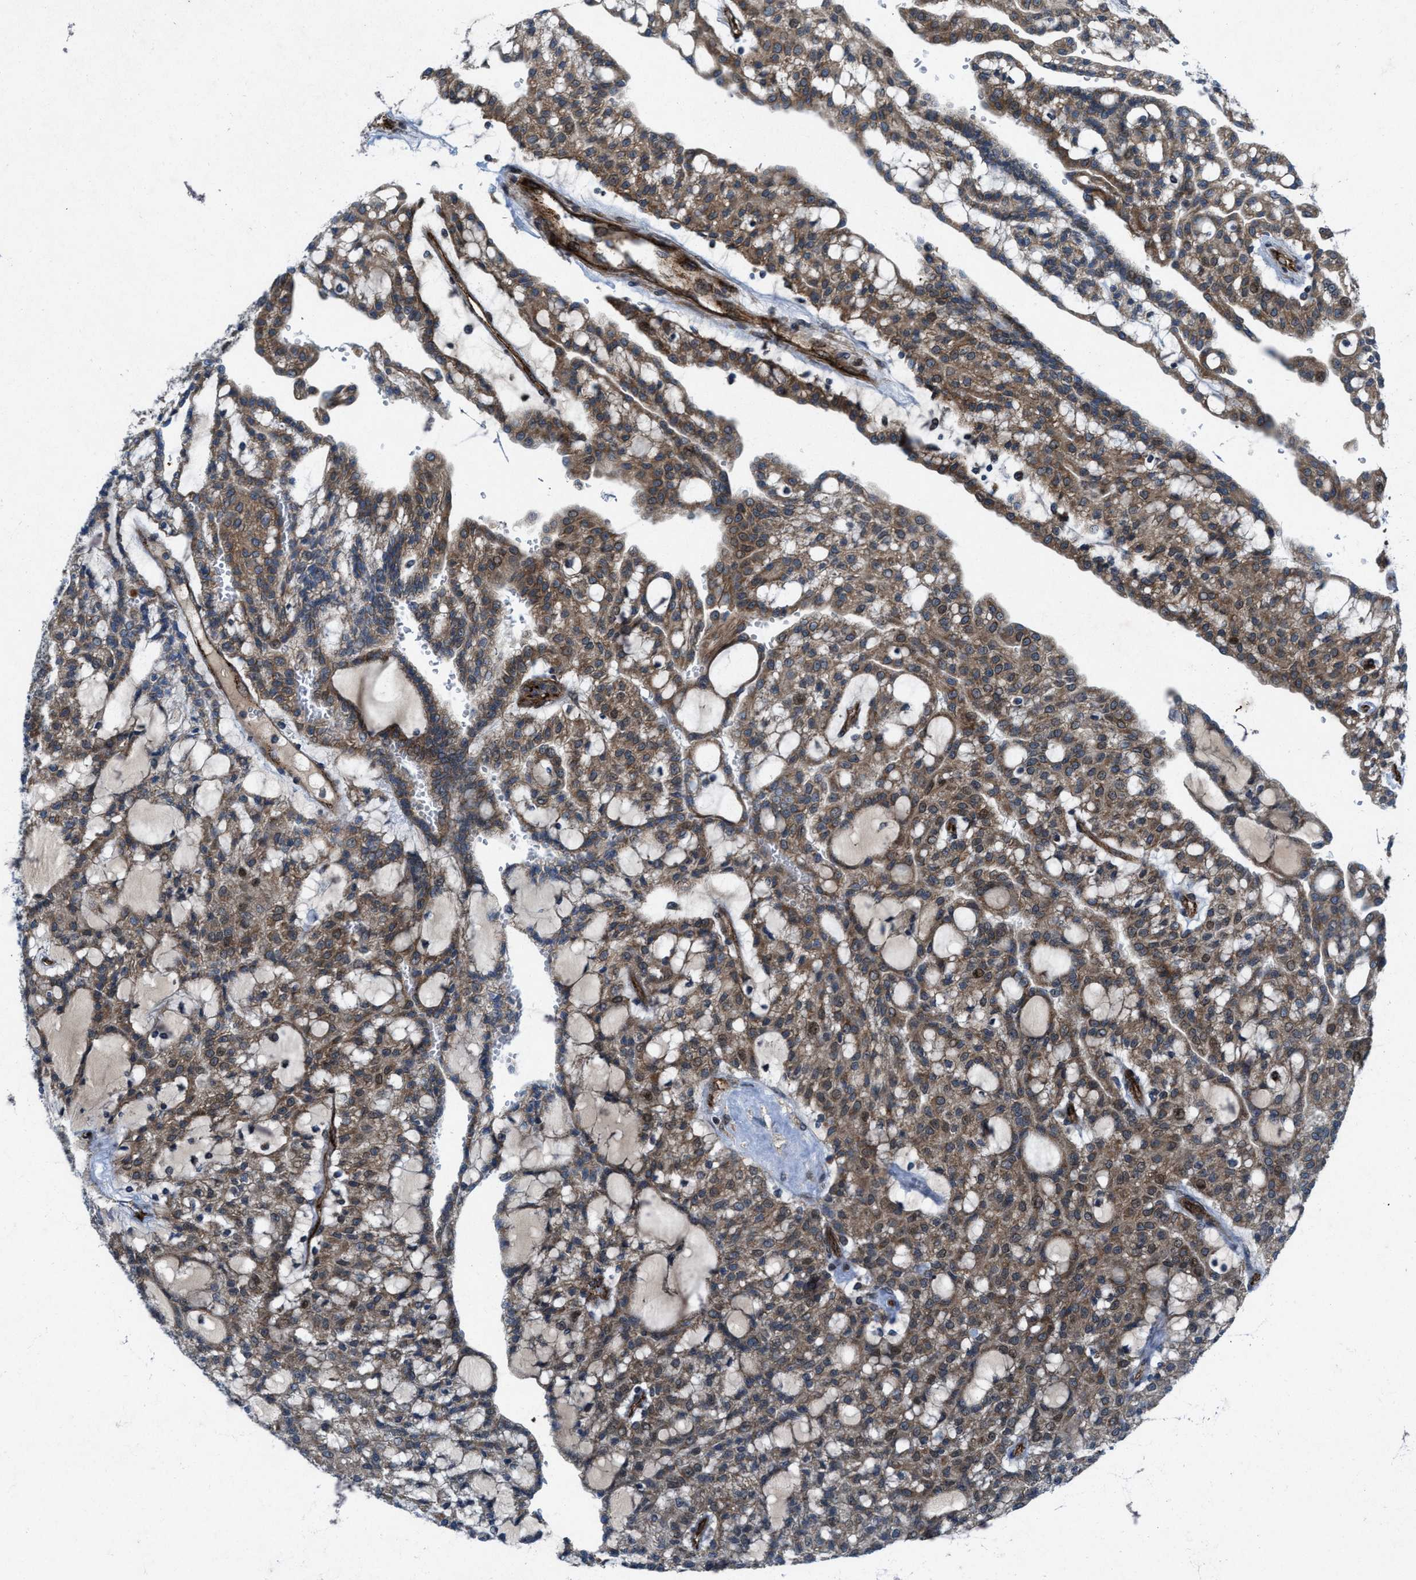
{"staining": {"intensity": "moderate", "quantity": ">75%", "location": "cytoplasmic/membranous"}, "tissue": "renal cancer", "cell_type": "Tumor cells", "image_type": "cancer", "snomed": [{"axis": "morphology", "description": "Adenocarcinoma, NOS"}, {"axis": "topography", "description": "Kidney"}], "caption": "Adenocarcinoma (renal) stained with a protein marker exhibits moderate staining in tumor cells.", "gene": "URGCP", "patient": {"sex": "male", "age": 63}}